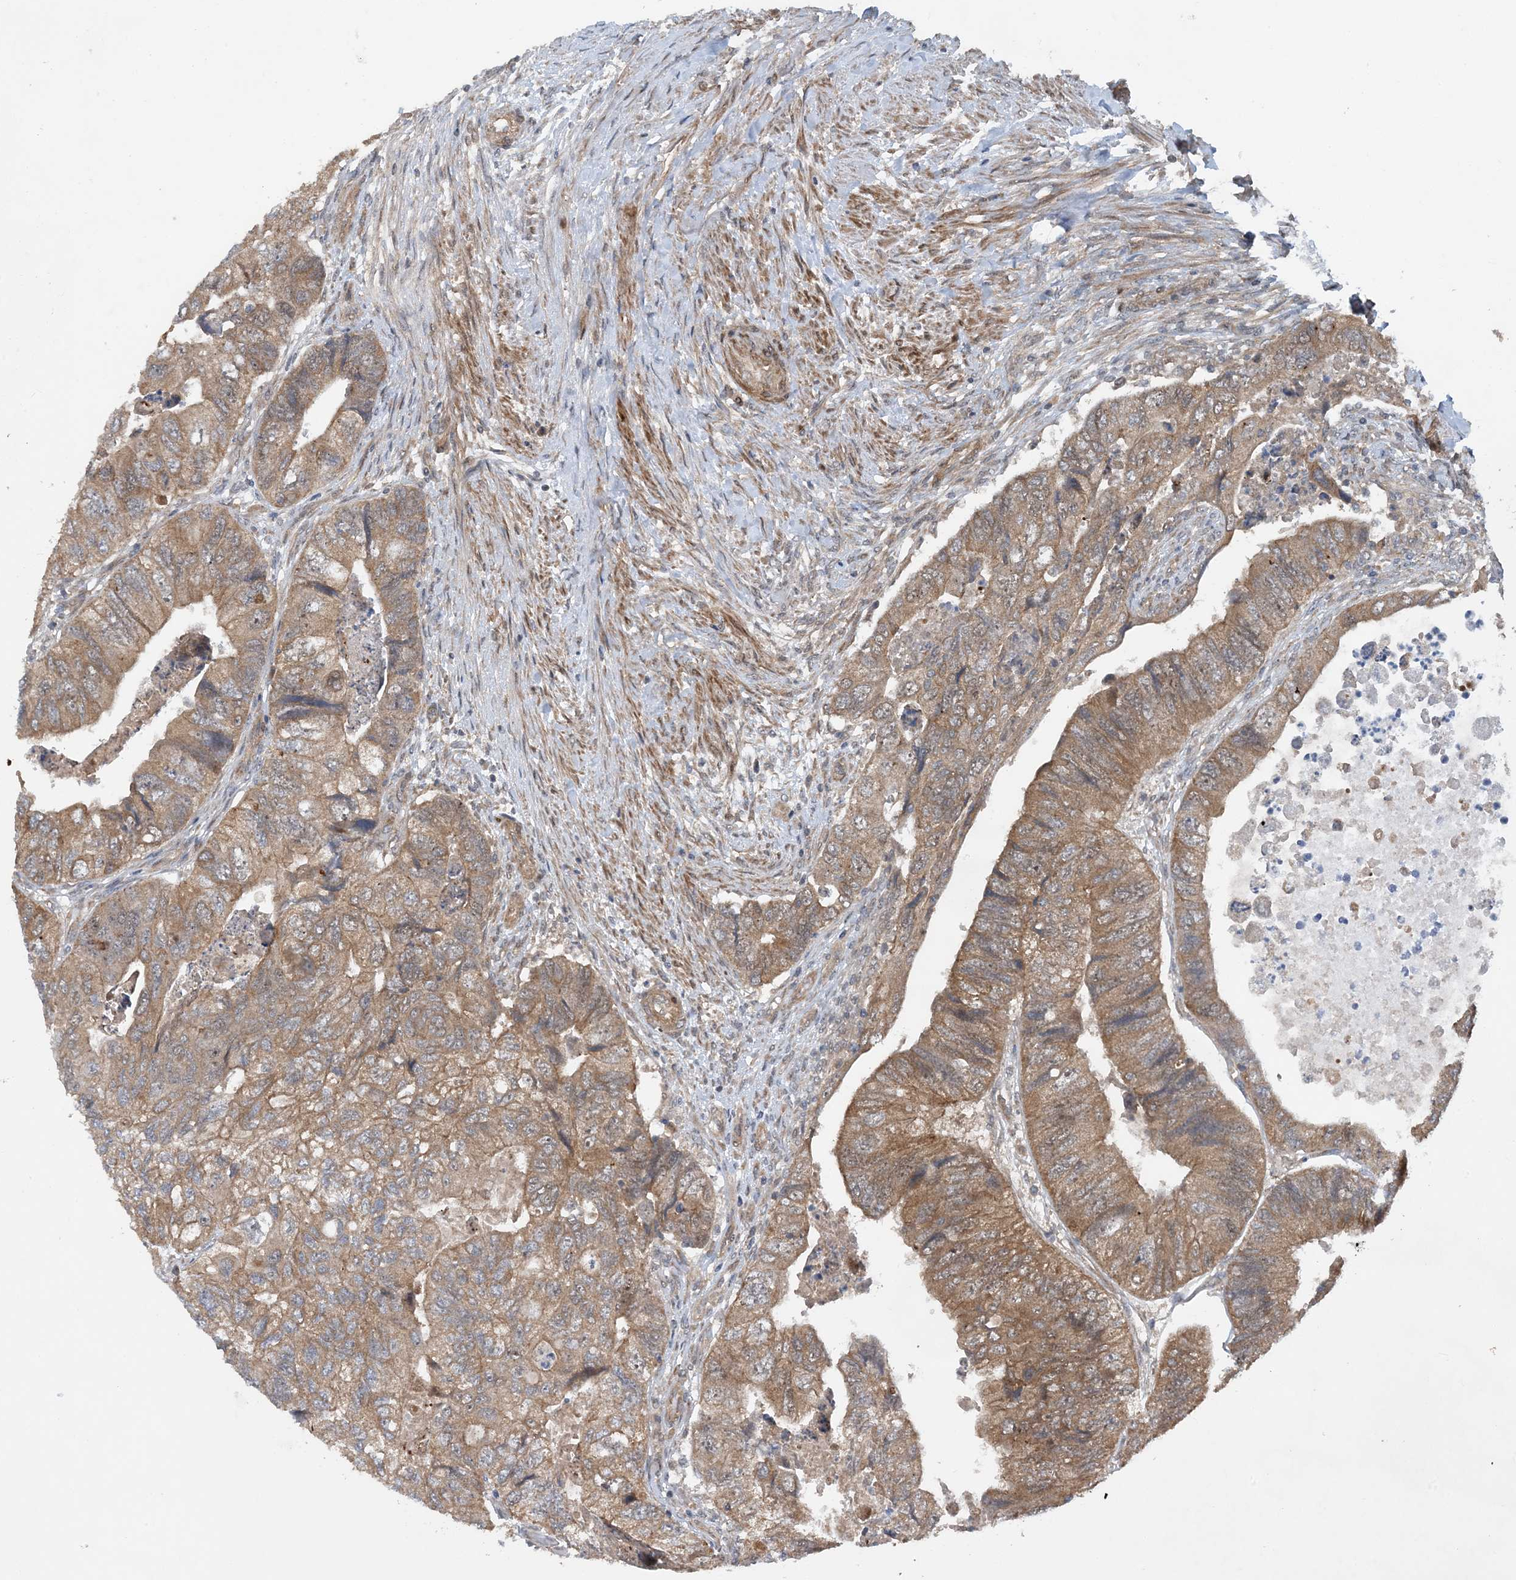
{"staining": {"intensity": "moderate", "quantity": ">75%", "location": "cytoplasmic/membranous"}, "tissue": "colorectal cancer", "cell_type": "Tumor cells", "image_type": "cancer", "snomed": [{"axis": "morphology", "description": "Adenocarcinoma, NOS"}, {"axis": "topography", "description": "Rectum"}], "caption": "Colorectal adenocarcinoma was stained to show a protein in brown. There is medium levels of moderate cytoplasmic/membranous positivity in about >75% of tumor cells. Nuclei are stained in blue.", "gene": "HEMK1", "patient": {"sex": "male", "age": 63}}